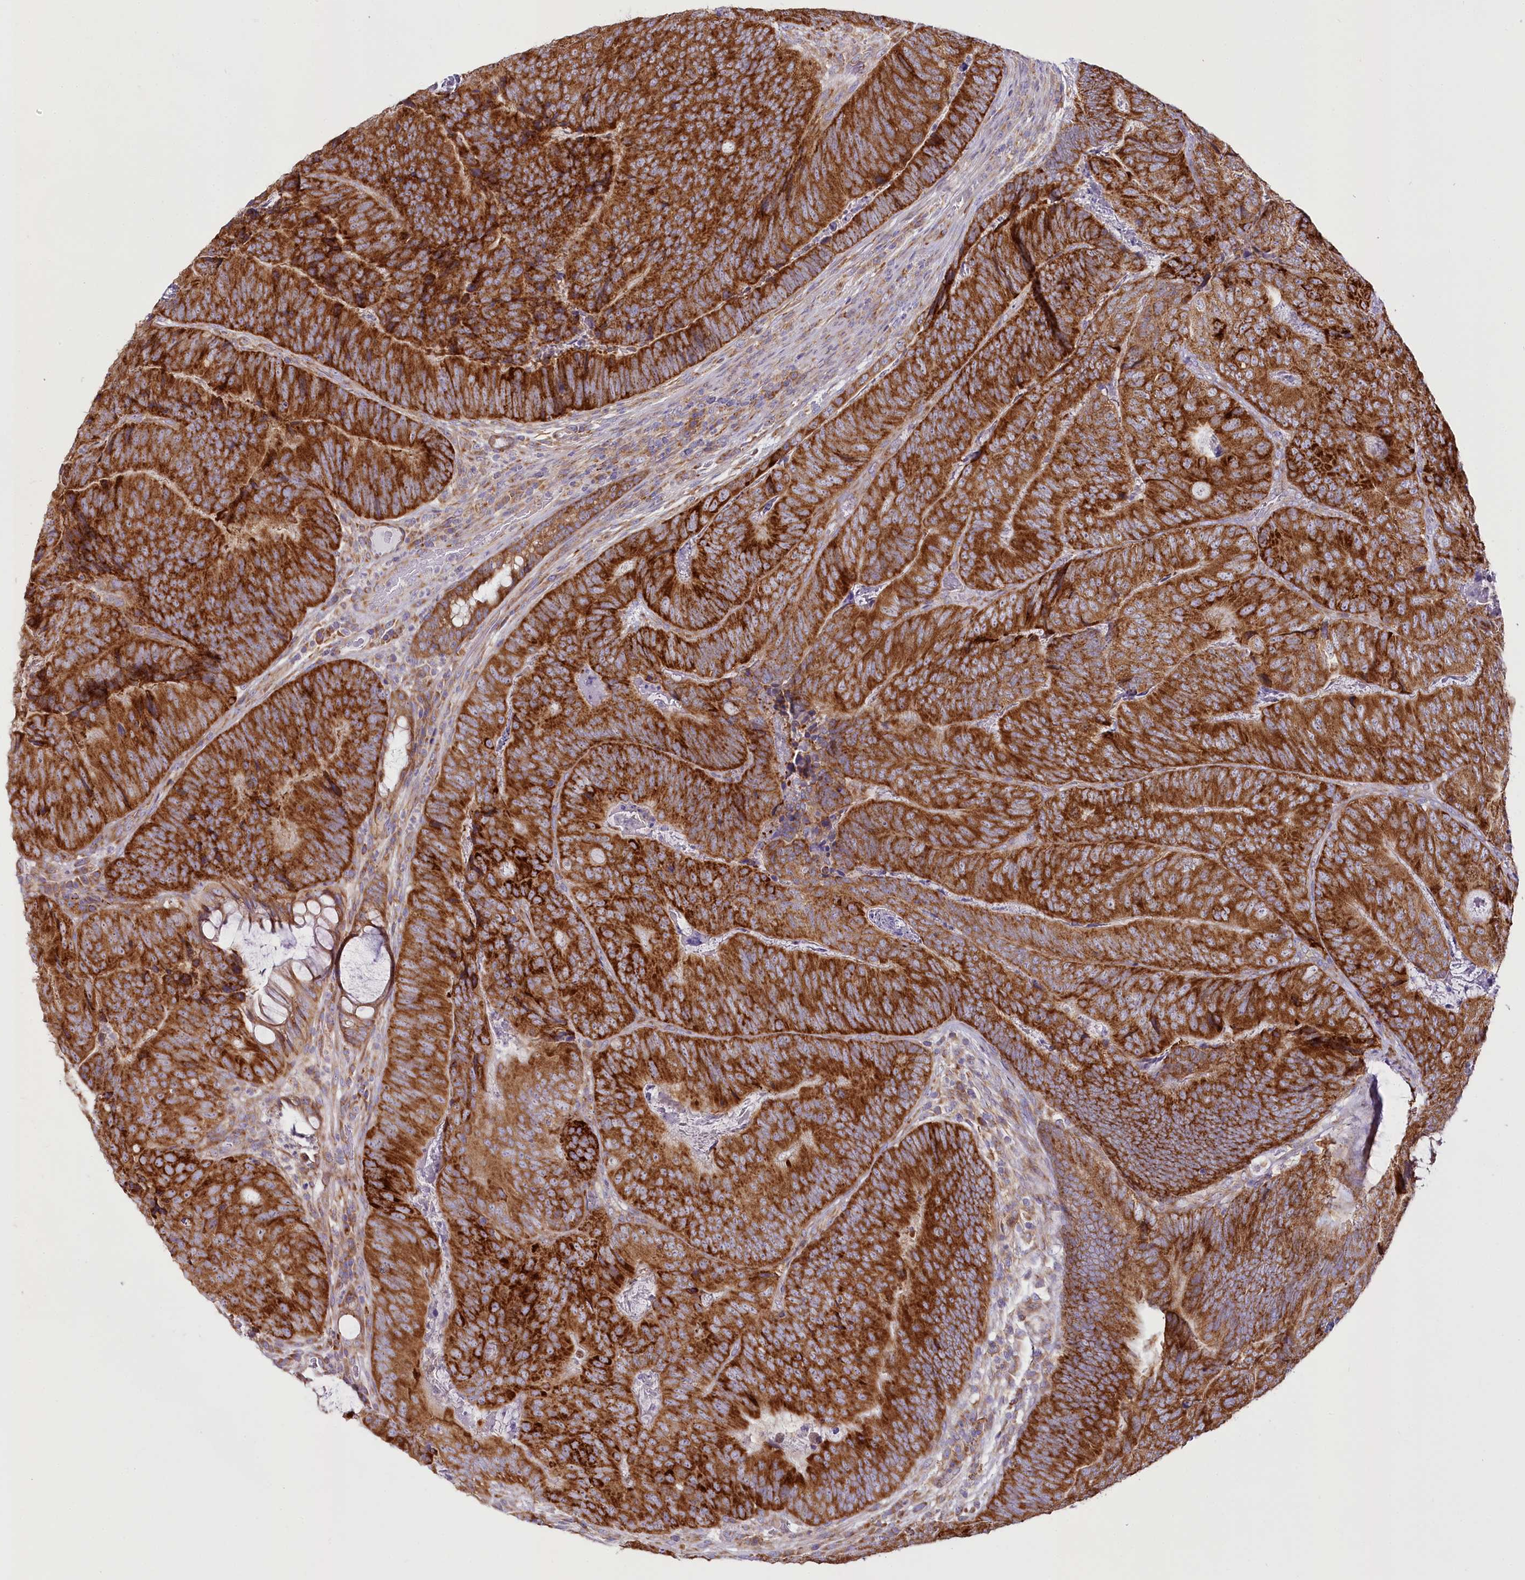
{"staining": {"intensity": "strong", "quantity": ">75%", "location": "cytoplasmic/membranous"}, "tissue": "colorectal cancer", "cell_type": "Tumor cells", "image_type": "cancer", "snomed": [{"axis": "morphology", "description": "Adenocarcinoma, NOS"}, {"axis": "topography", "description": "Colon"}], "caption": "Immunohistochemical staining of human colorectal adenocarcinoma exhibits strong cytoplasmic/membranous protein expression in approximately >75% of tumor cells.", "gene": "THUMPD3", "patient": {"sex": "female", "age": 67}}